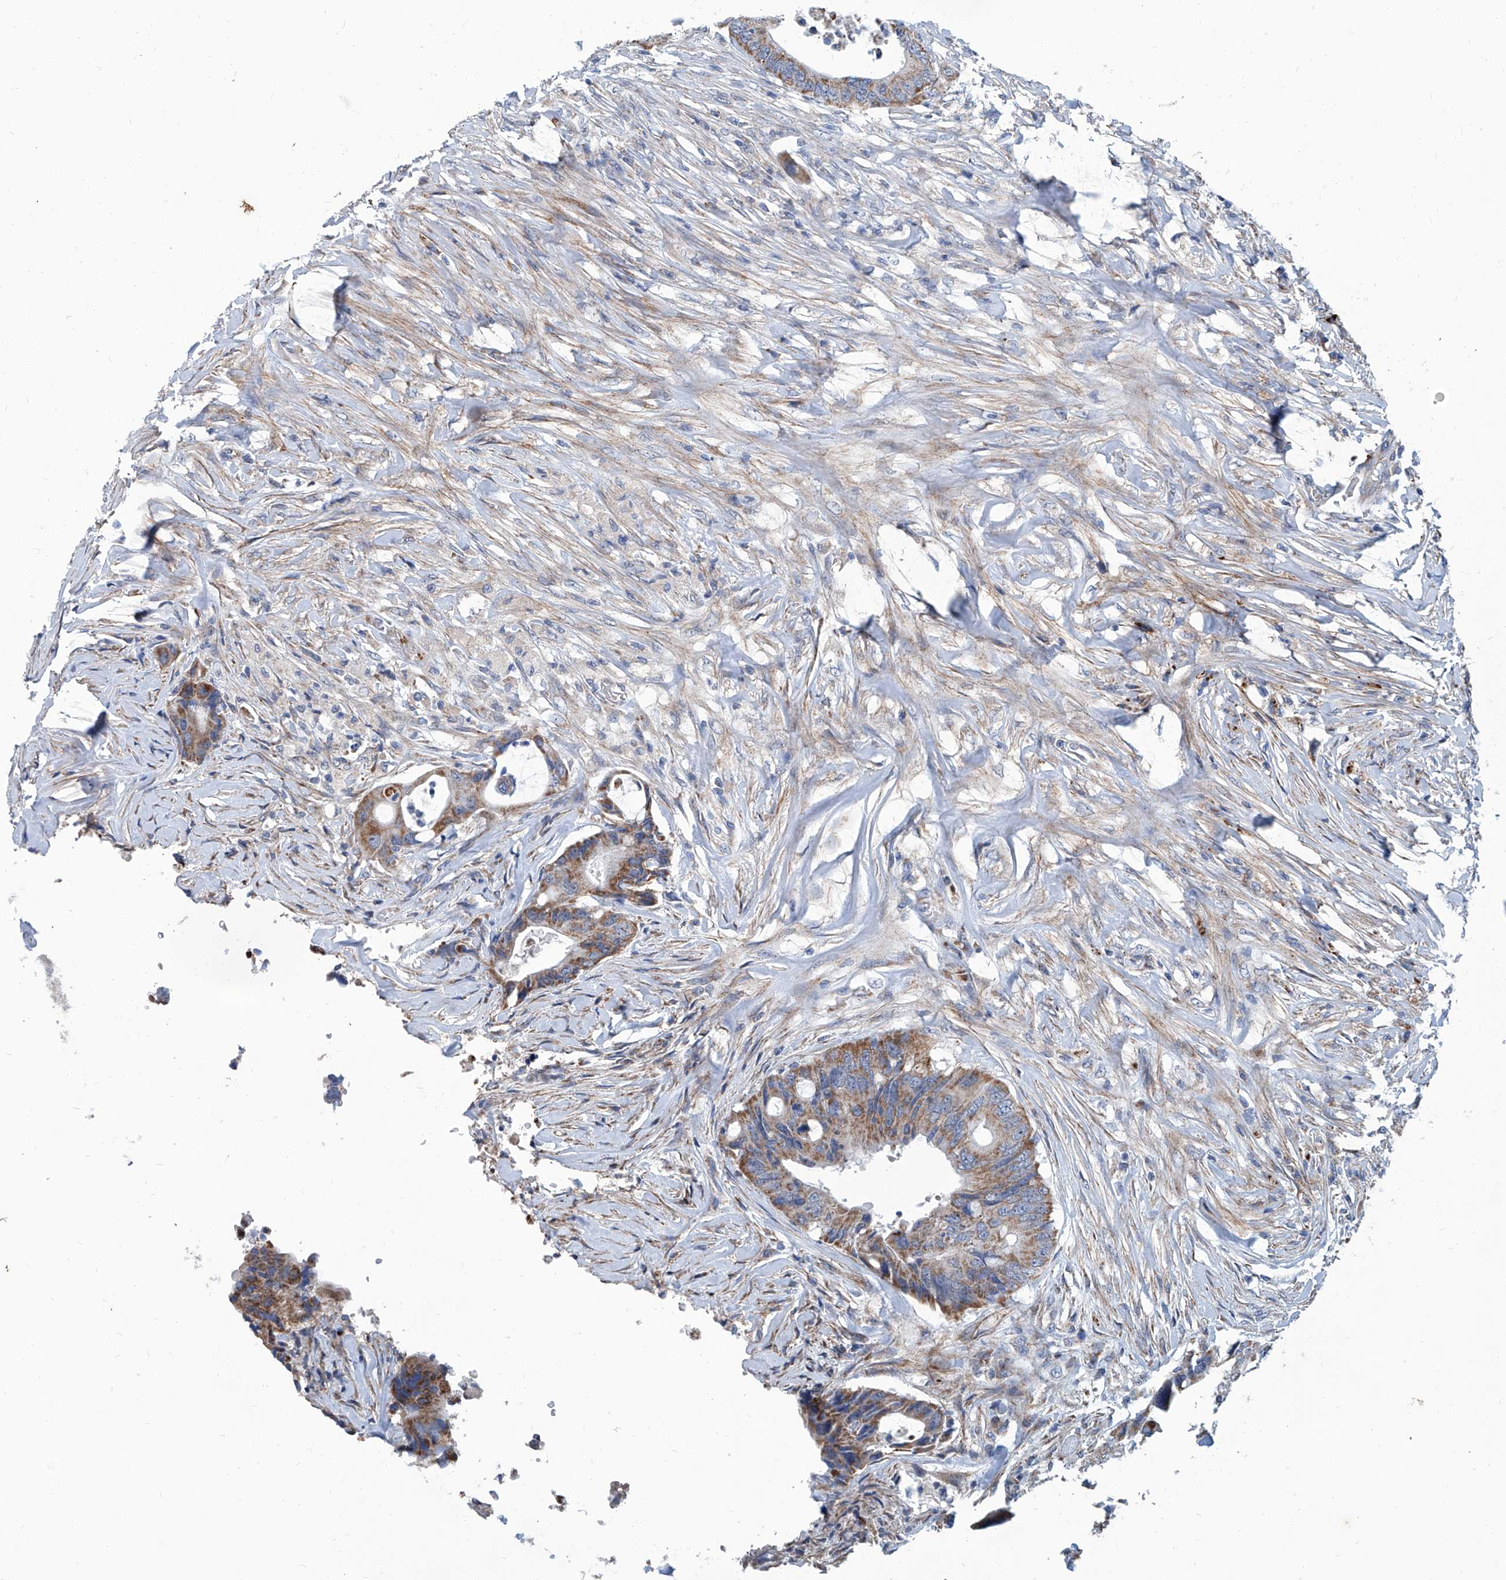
{"staining": {"intensity": "moderate", "quantity": ">75%", "location": "cytoplasmic/membranous"}, "tissue": "colorectal cancer", "cell_type": "Tumor cells", "image_type": "cancer", "snomed": [{"axis": "morphology", "description": "Adenocarcinoma, NOS"}, {"axis": "topography", "description": "Colon"}], "caption": "Immunohistochemistry (IHC) (DAB (3,3'-diaminobenzidine)) staining of human colorectal cancer reveals moderate cytoplasmic/membranous protein staining in approximately >75% of tumor cells.", "gene": "USP48", "patient": {"sex": "male", "age": 71}}